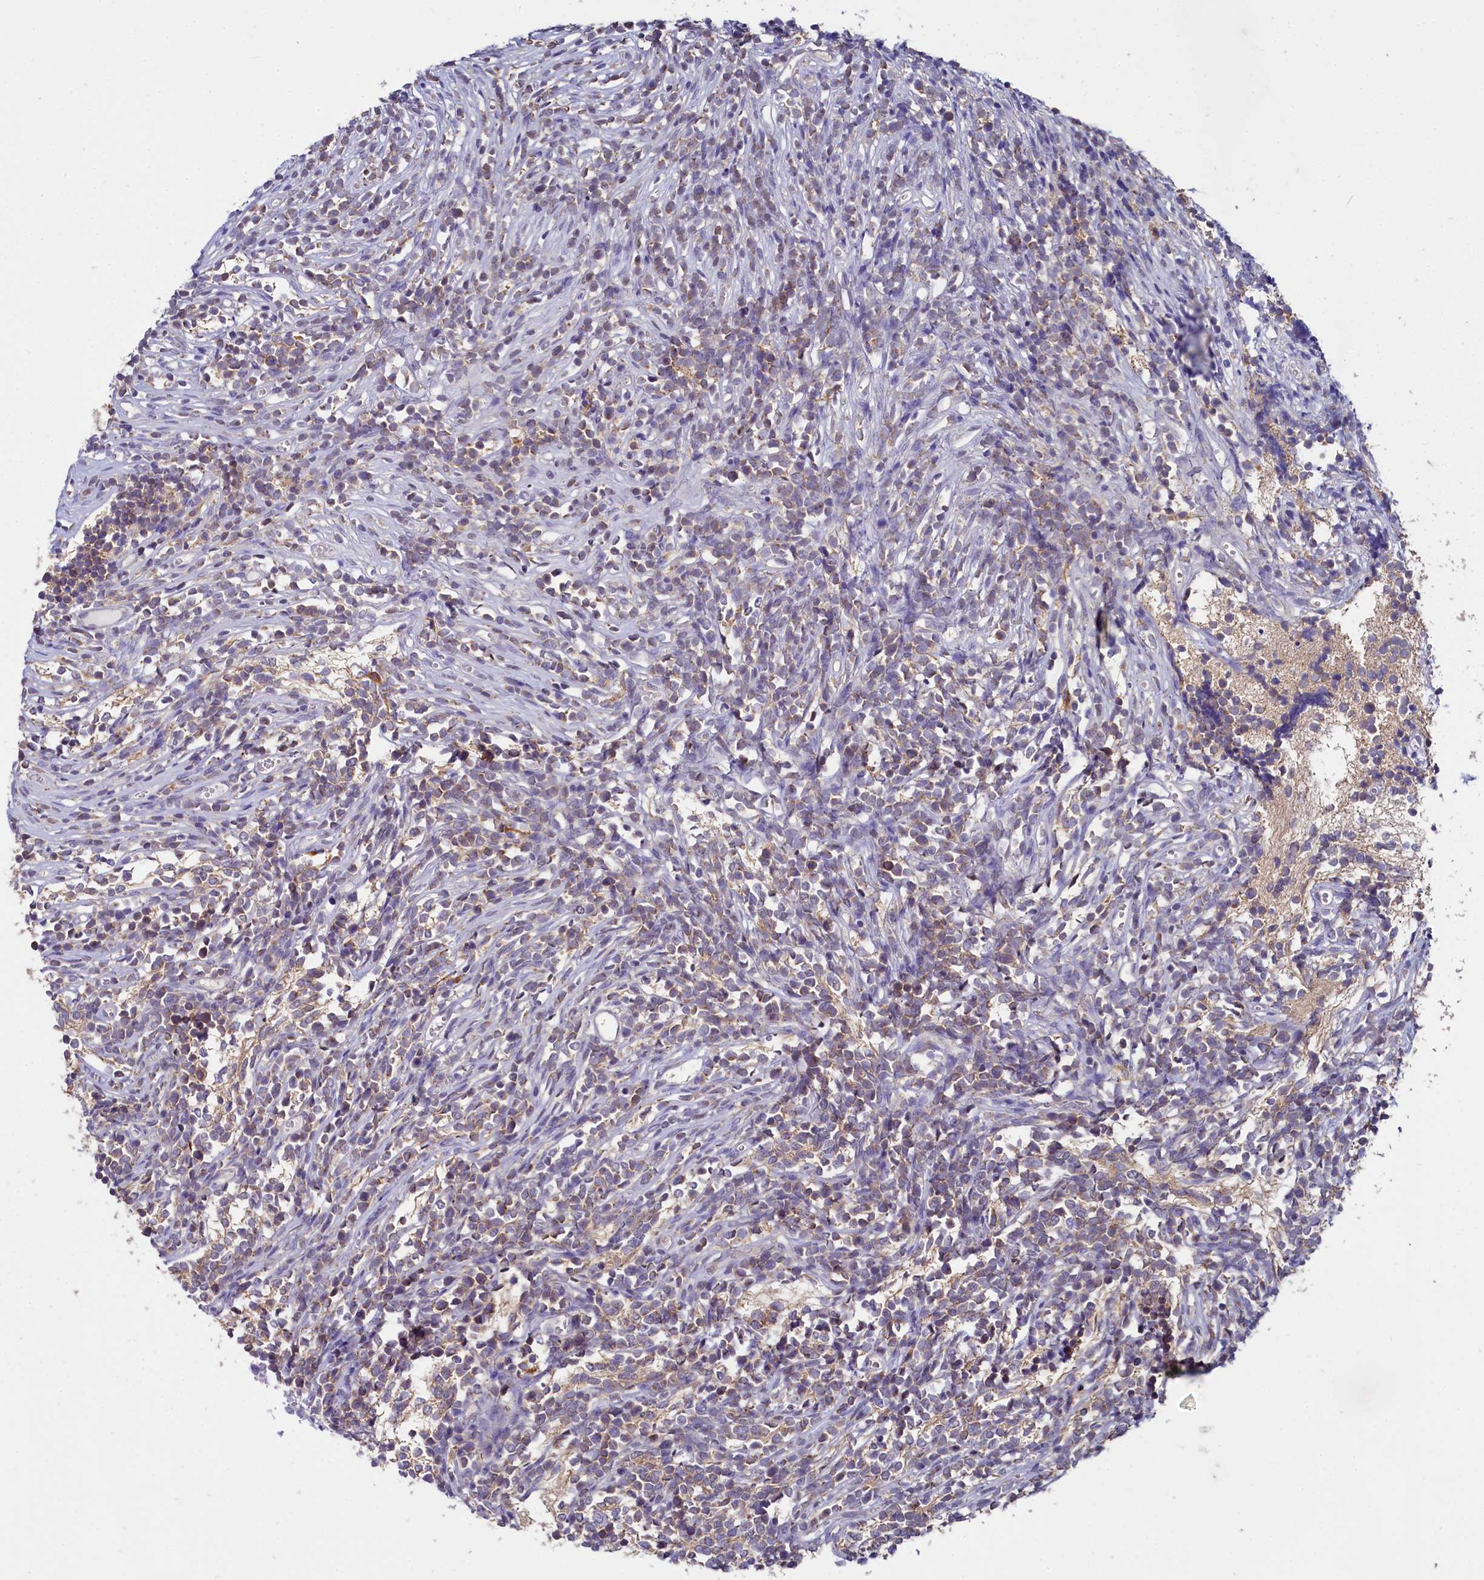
{"staining": {"intensity": "weak", "quantity": "25%-75%", "location": "cytoplasmic/membranous"}, "tissue": "glioma", "cell_type": "Tumor cells", "image_type": "cancer", "snomed": [{"axis": "morphology", "description": "Glioma, malignant, Low grade"}, {"axis": "topography", "description": "Brain"}], "caption": "Tumor cells show low levels of weak cytoplasmic/membranous staining in approximately 25%-75% of cells in malignant low-grade glioma.", "gene": "MRPL57", "patient": {"sex": "female", "age": 1}}